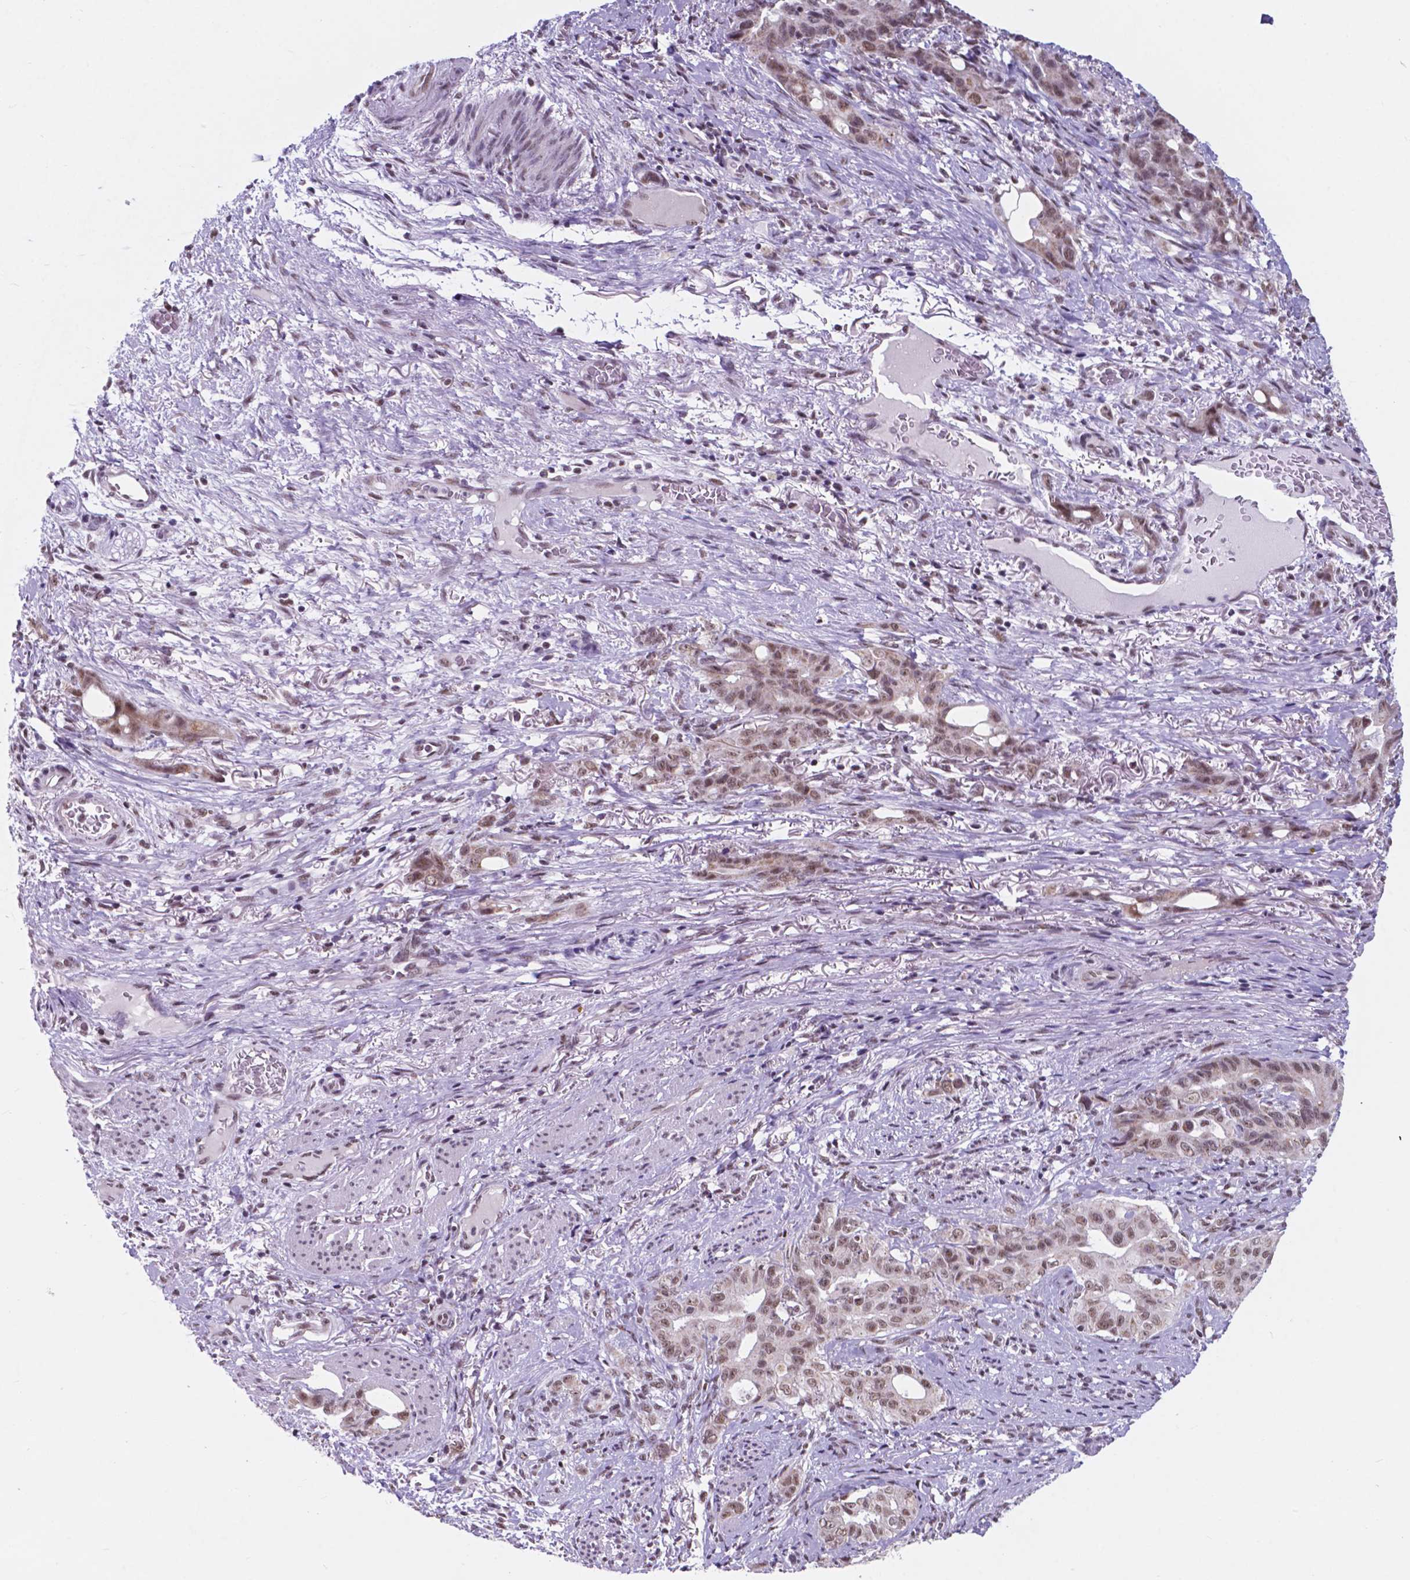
{"staining": {"intensity": "weak", "quantity": ">75%", "location": "nuclear"}, "tissue": "stomach cancer", "cell_type": "Tumor cells", "image_type": "cancer", "snomed": [{"axis": "morphology", "description": "Normal tissue, NOS"}, {"axis": "morphology", "description": "Adenocarcinoma, NOS"}, {"axis": "topography", "description": "Esophagus"}, {"axis": "topography", "description": "Stomach, upper"}], "caption": "Immunohistochemical staining of stomach adenocarcinoma displays low levels of weak nuclear protein positivity in about >75% of tumor cells. The protein is shown in brown color, while the nuclei are stained blue.", "gene": "BCAS2", "patient": {"sex": "male", "age": 62}}